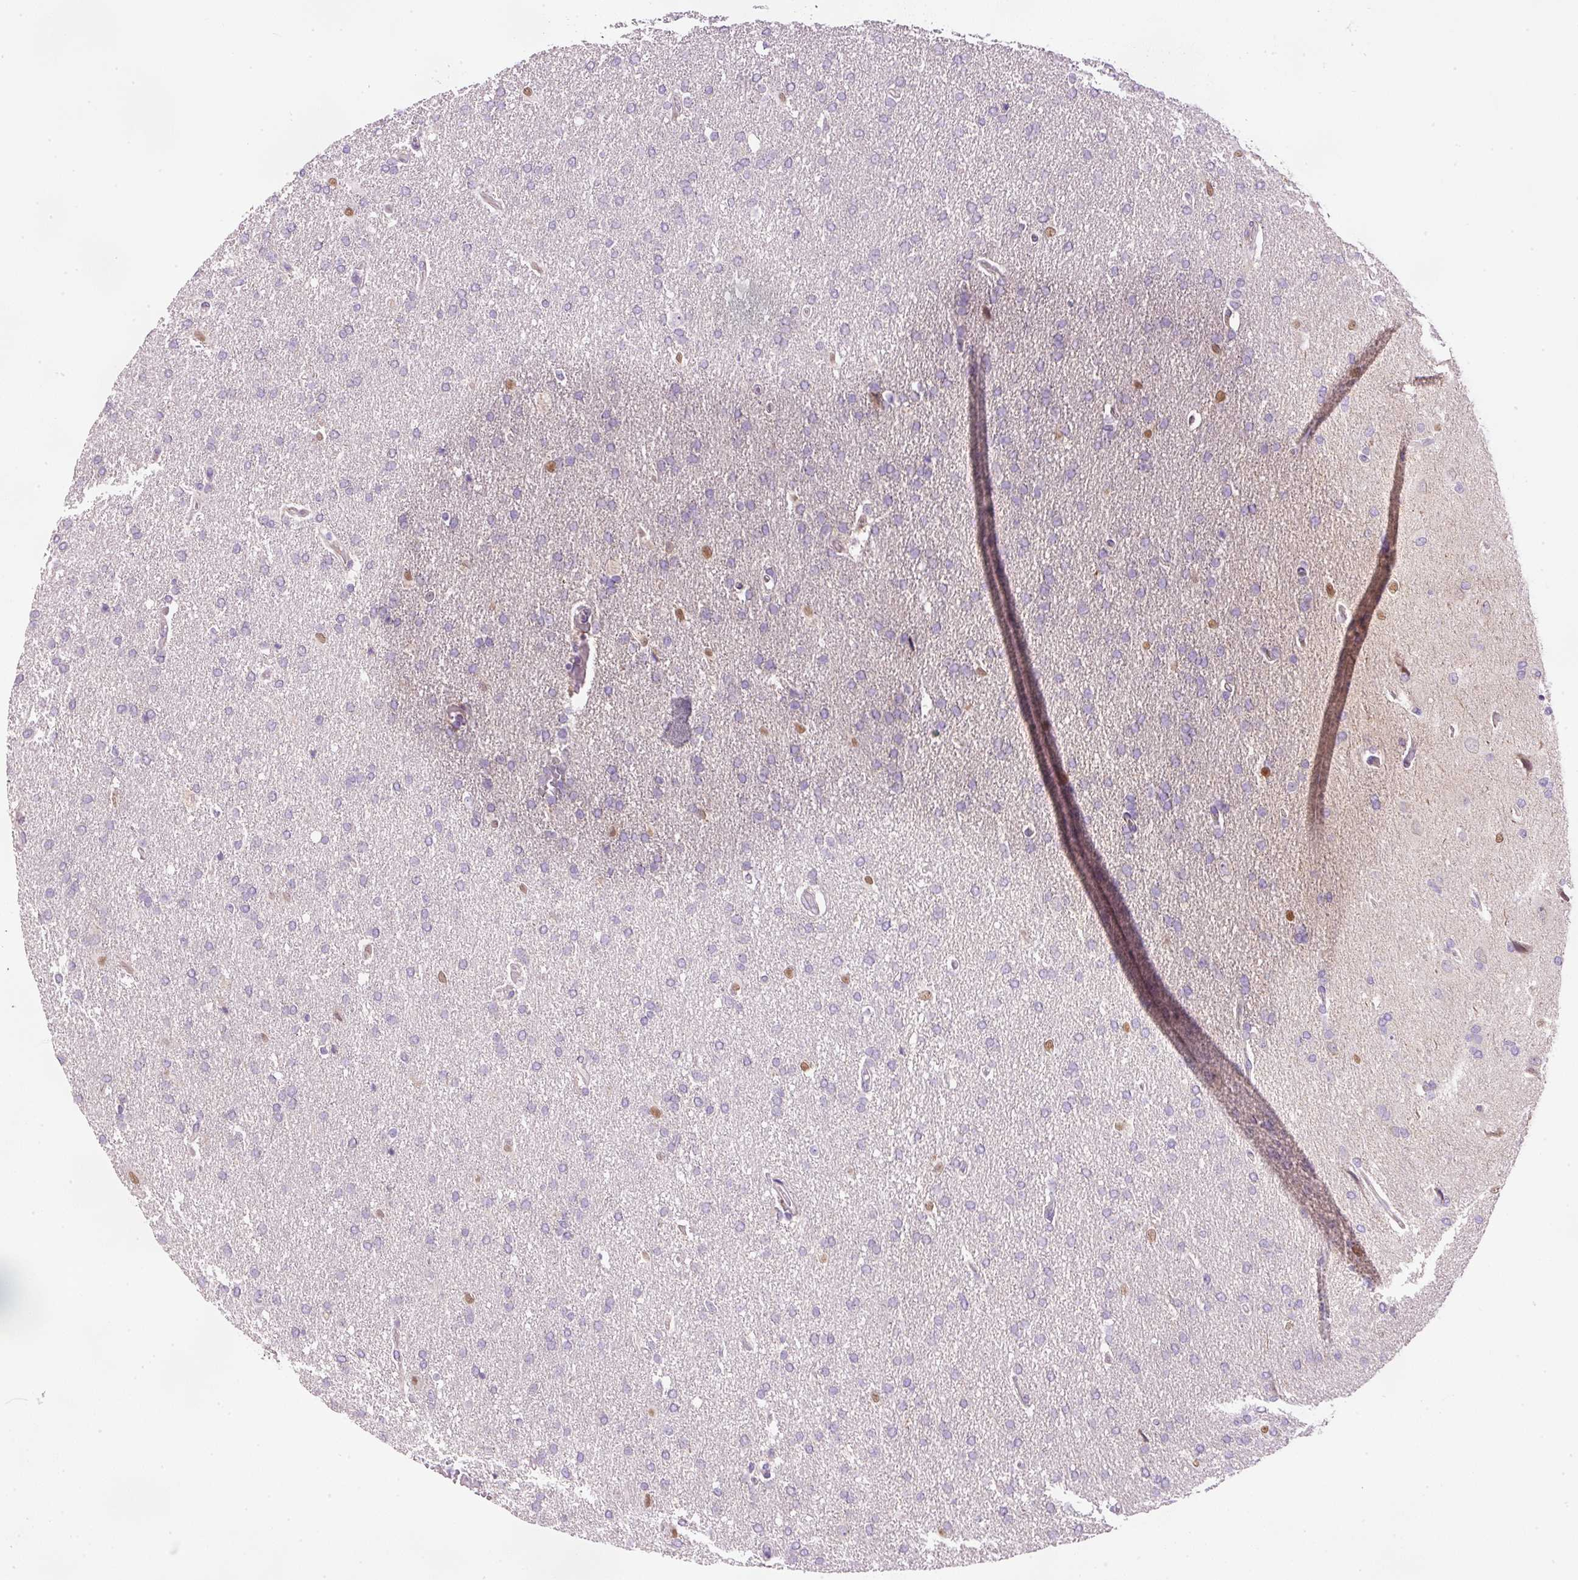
{"staining": {"intensity": "negative", "quantity": "none", "location": "none"}, "tissue": "glioma", "cell_type": "Tumor cells", "image_type": "cancer", "snomed": [{"axis": "morphology", "description": "Glioma, malignant, High grade"}, {"axis": "topography", "description": "Brain"}], "caption": "Immunohistochemistry of glioma displays no positivity in tumor cells.", "gene": "KPNA5", "patient": {"sex": "male", "age": 72}}